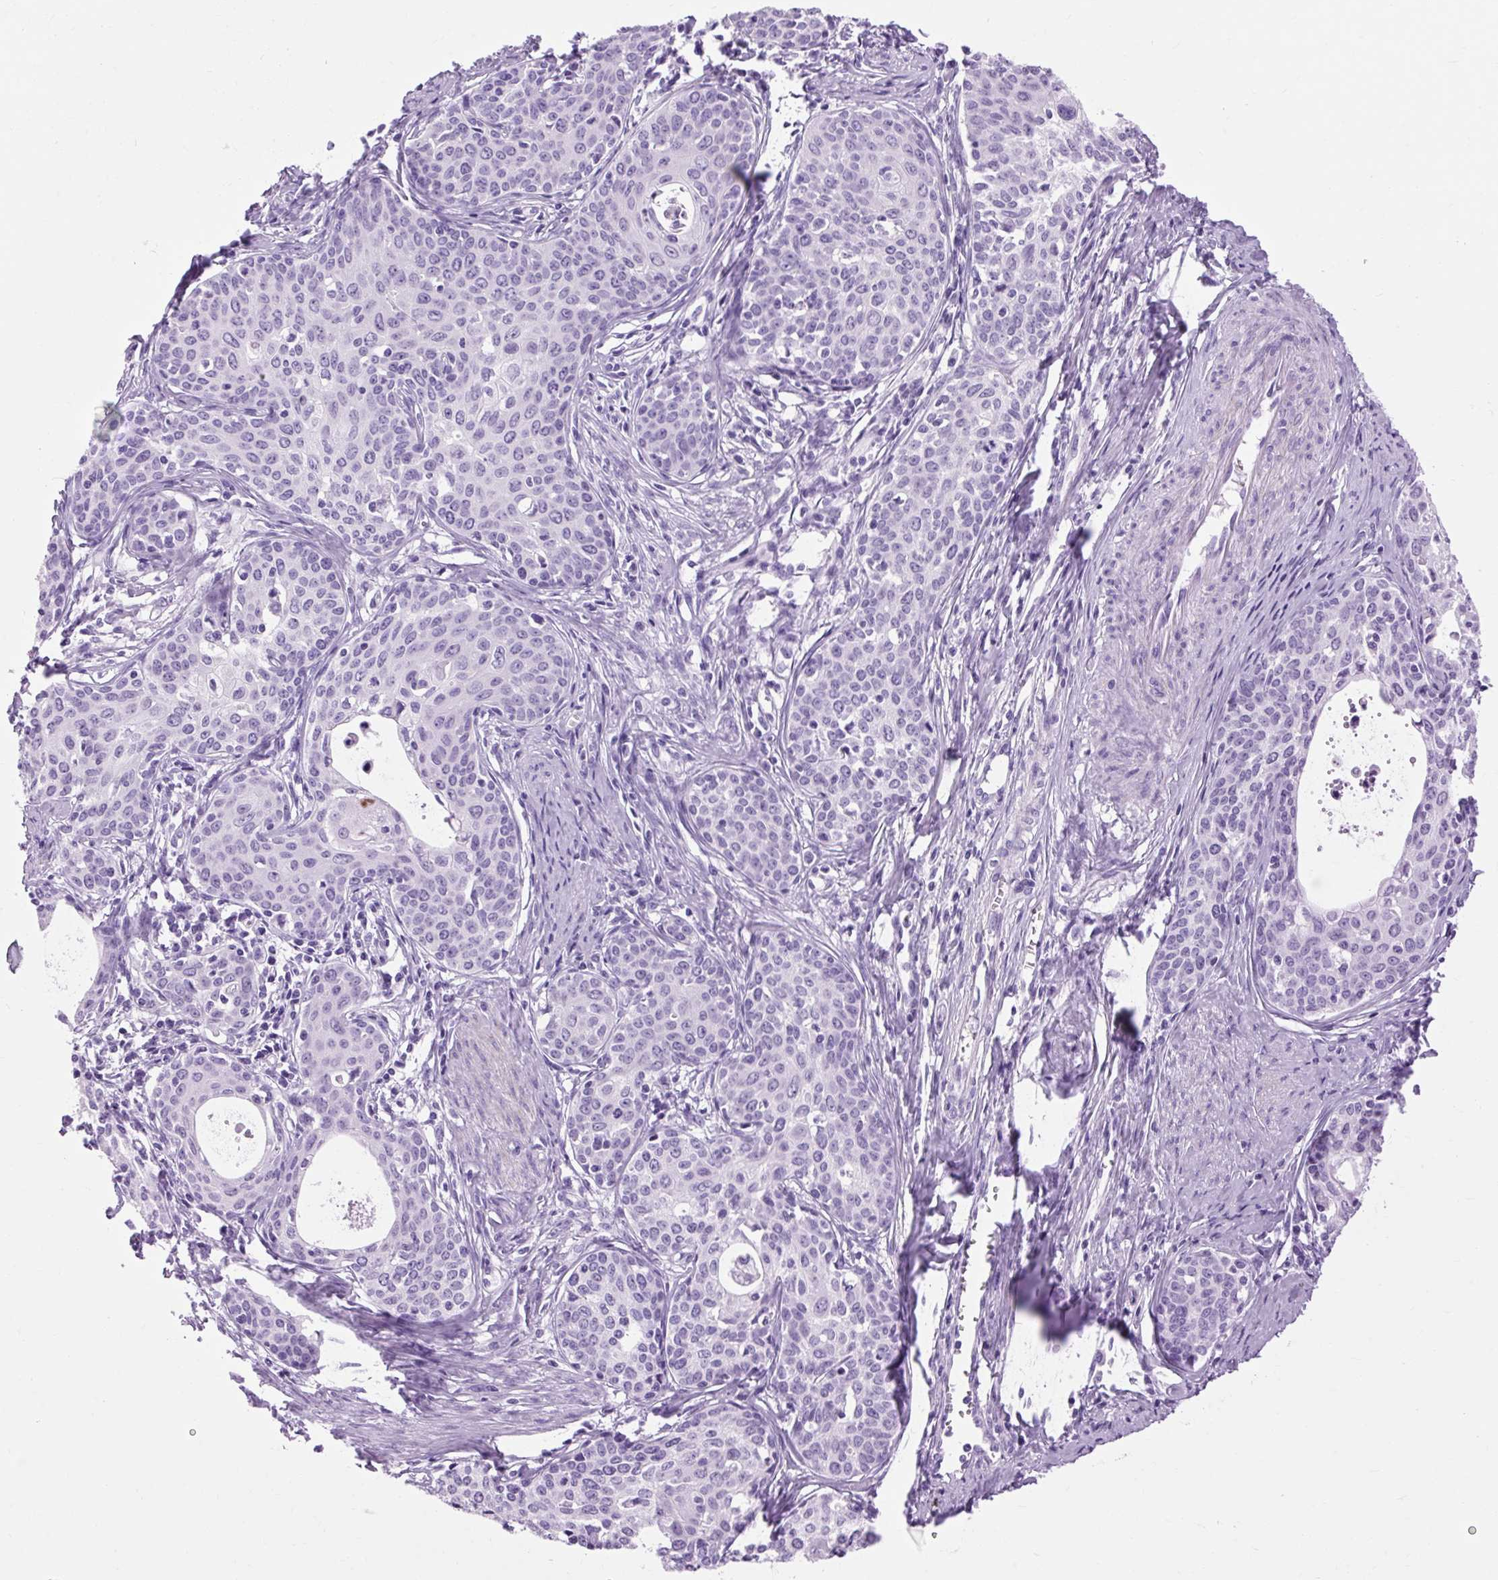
{"staining": {"intensity": "negative", "quantity": "none", "location": "none"}, "tissue": "cervical cancer", "cell_type": "Tumor cells", "image_type": "cancer", "snomed": [{"axis": "morphology", "description": "Squamous cell carcinoma, NOS"}, {"axis": "morphology", "description": "Adenocarcinoma, NOS"}, {"axis": "topography", "description": "Cervix"}], "caption": "Human adenocarcinoma (cervical) stained for a protein using immunohistochemistry (IHC) shows no expression in tumor cells.", "gene": "OOEP", "patient": {"sex": "female", "age": 52}}